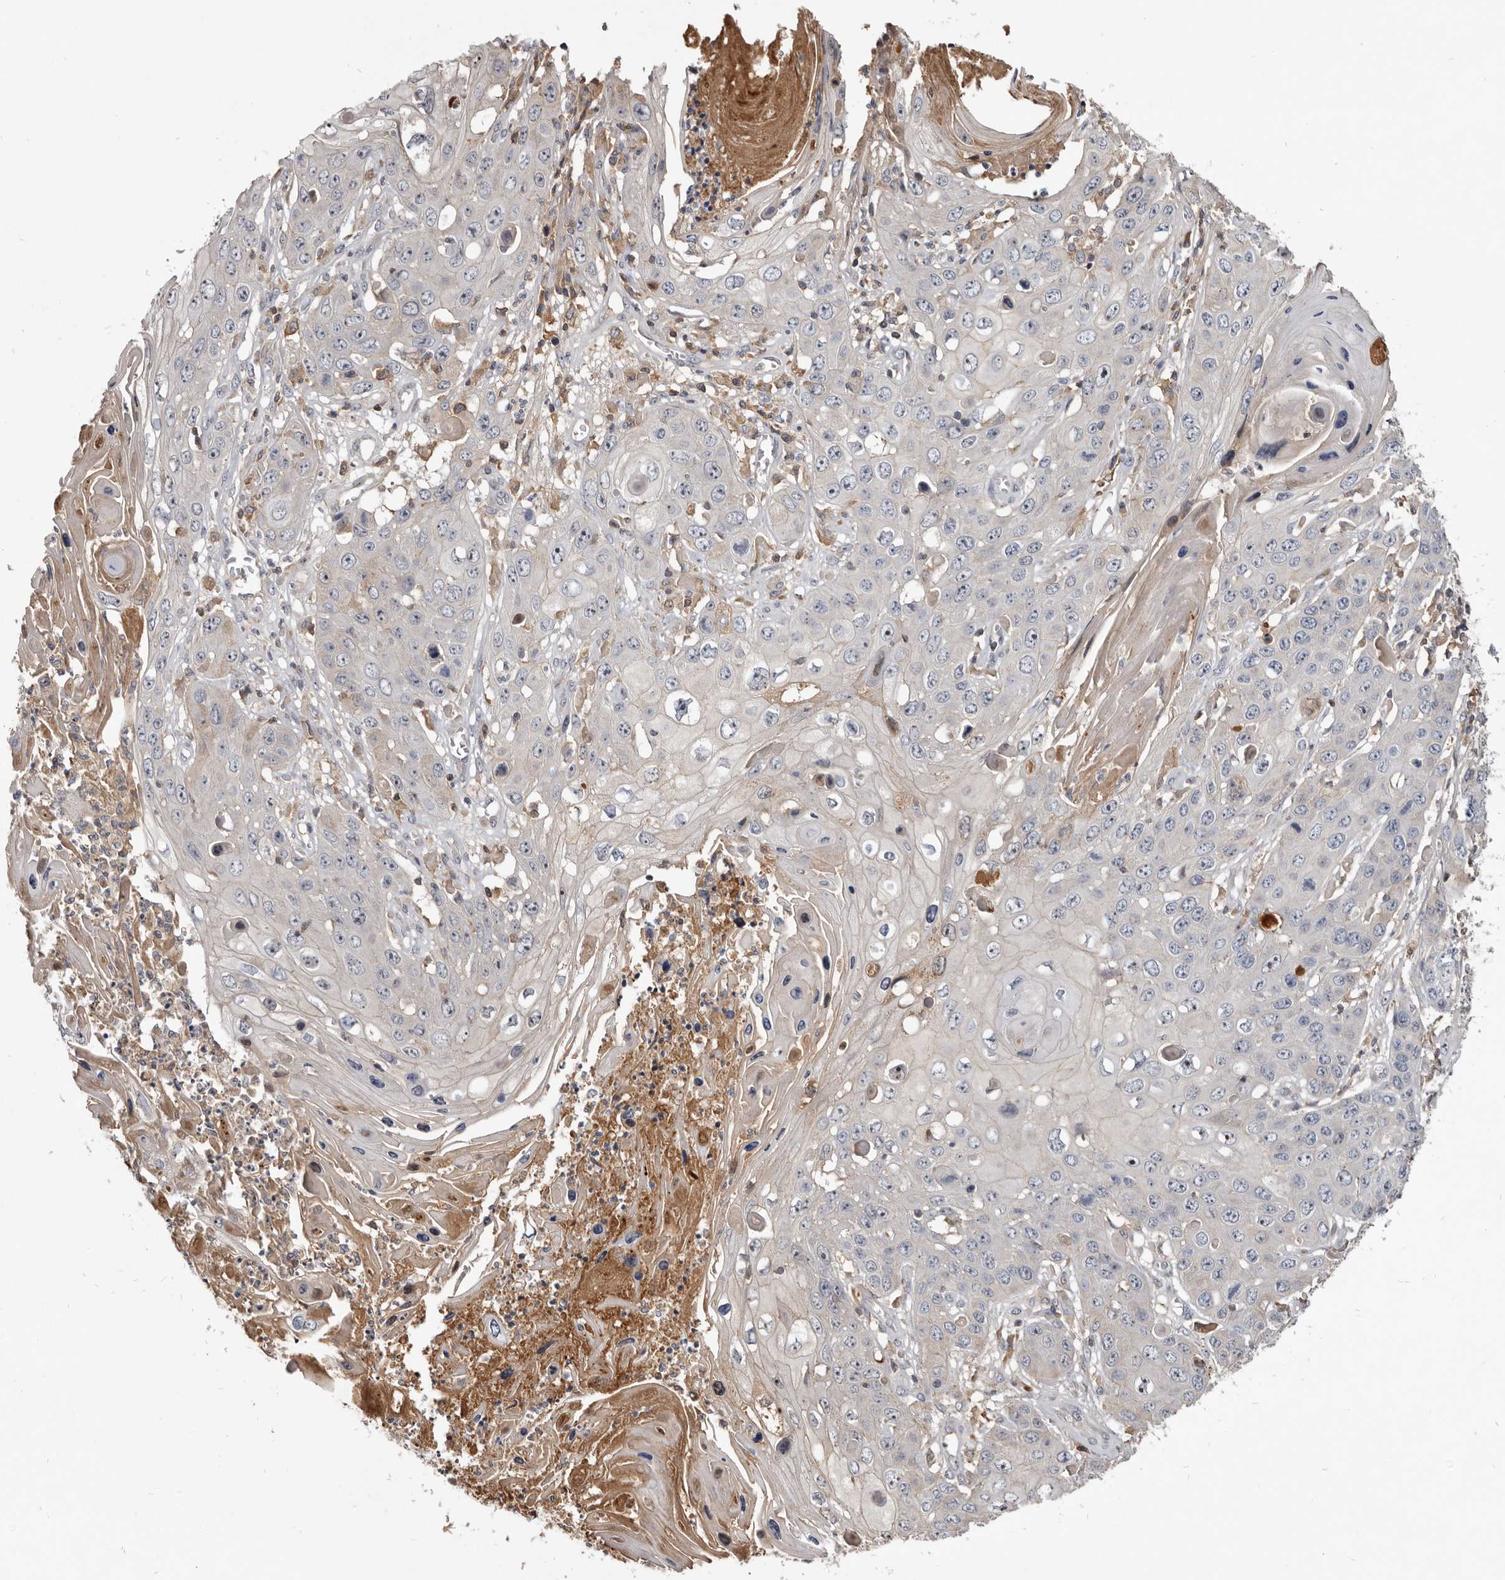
{"staining": {"intensity": "negative", "quantity": "none", "location": "none"}, "tissue": "skin cancer", "cell_type": "Tumor cells", "image_type": "cancer", "snomed": [{"axis": "morphology", "description": "Squamous cell carcinoma, NOS"}, {"axis": "topography", "description": "Skin"}], "caption": "Tumor cells show no significant protein positivity in squamous cell carcinoma (skin).", "gene": "TTC39A", "patient": {"sex": "male", "age": 55}}